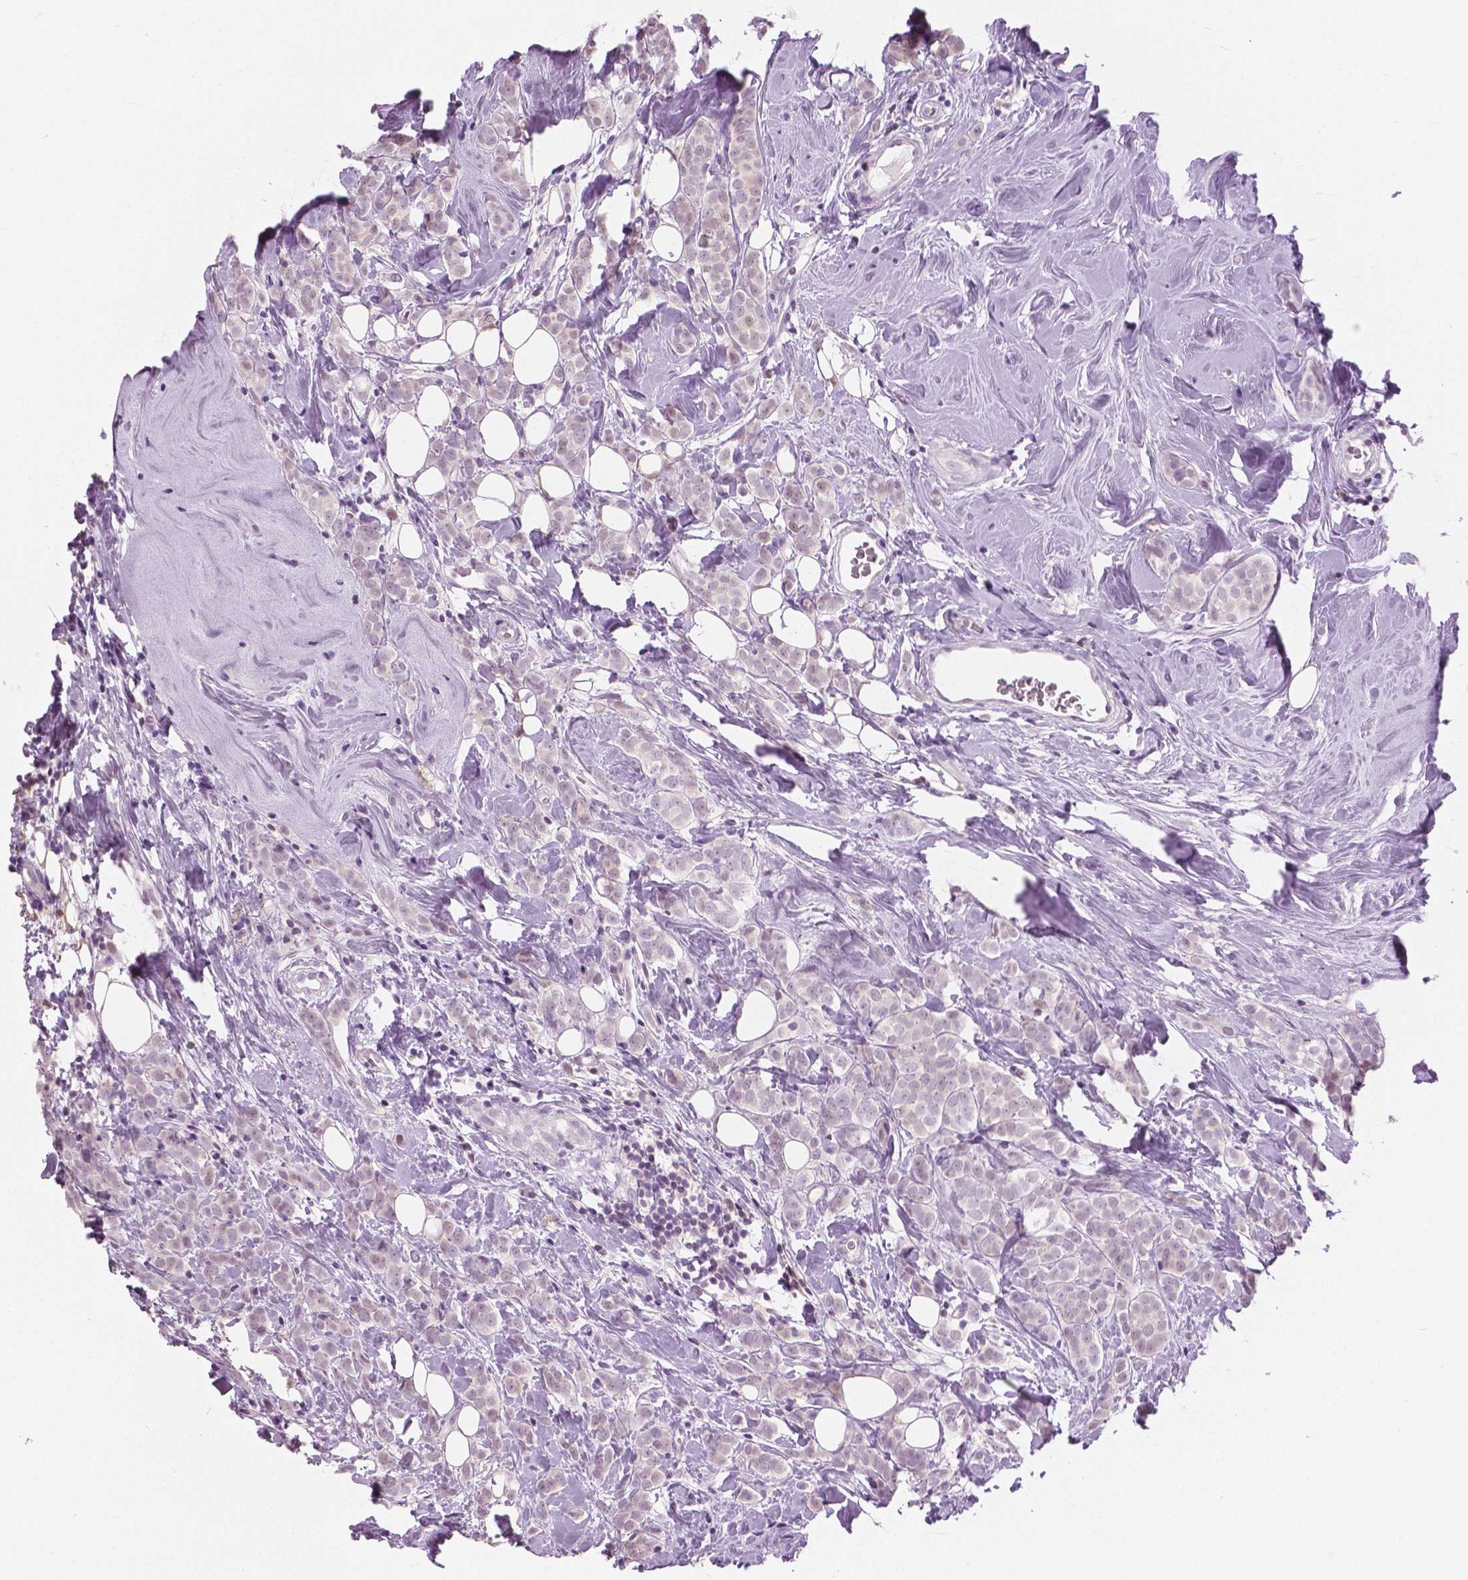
{"staining": {"intensity": "negative", "quantity": "none", "location": "none"}, "tissue": "breast cancer", "cell_type": "Tumor cells", "image_type": "cancer", "snomed": [{"axis": "morphology", "description": "Lobular carcinoma"}, {"axis": "topography", "description": "Breast"}], "caption": "A photomicrograph of breast cancer (lobular carcinoma) stained for a protein demonstrates no brown staining in tumor cells. (DAB immunohistochemistry with hematoxylin counter stain).", "gene": "GALM", "patient": {"sex": "female", "age": 49}}